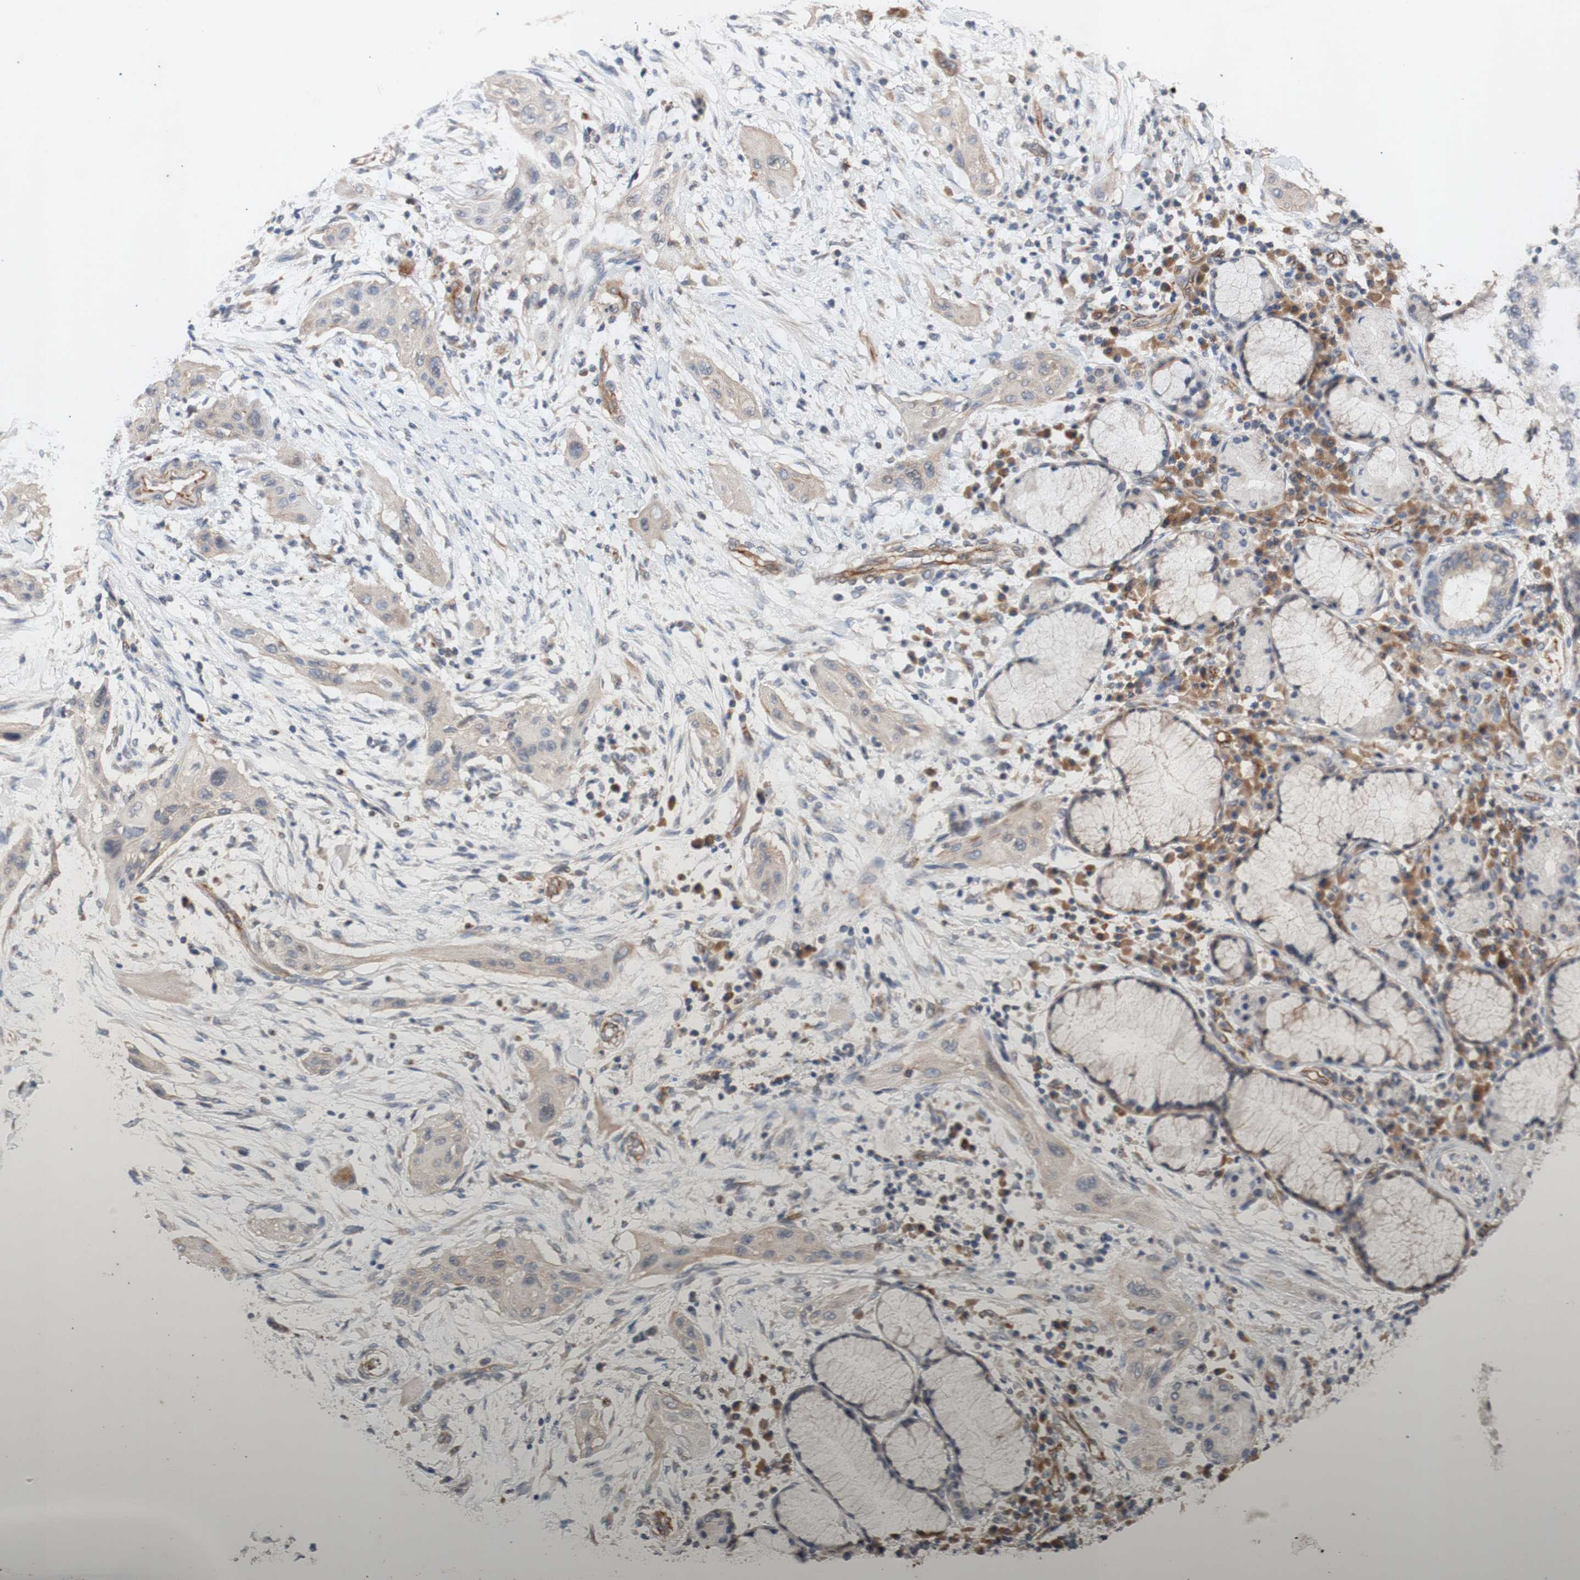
{"staining": {"intensity": "weak", "quantity": "25%-75%", "location": "cytoplasmic/membranous"}, "tissue": "lung cancer", "cell_type": "Tumor cells", "image_type": "cancer", "snomed": [{"axis": "morphology", "description": "Squamous cell carcinoma, NOS"}, {"axis": "topography", "description": "Lung"}], "caption": "About 25%-75% of tumor cells in lung cancer demonstrate weak cytoplasmic/membranous protein expression as visualized by brown immunohistochemical staining.", "gene": "EIF2S3", "patient": {"sex": "female", "age": 47}}